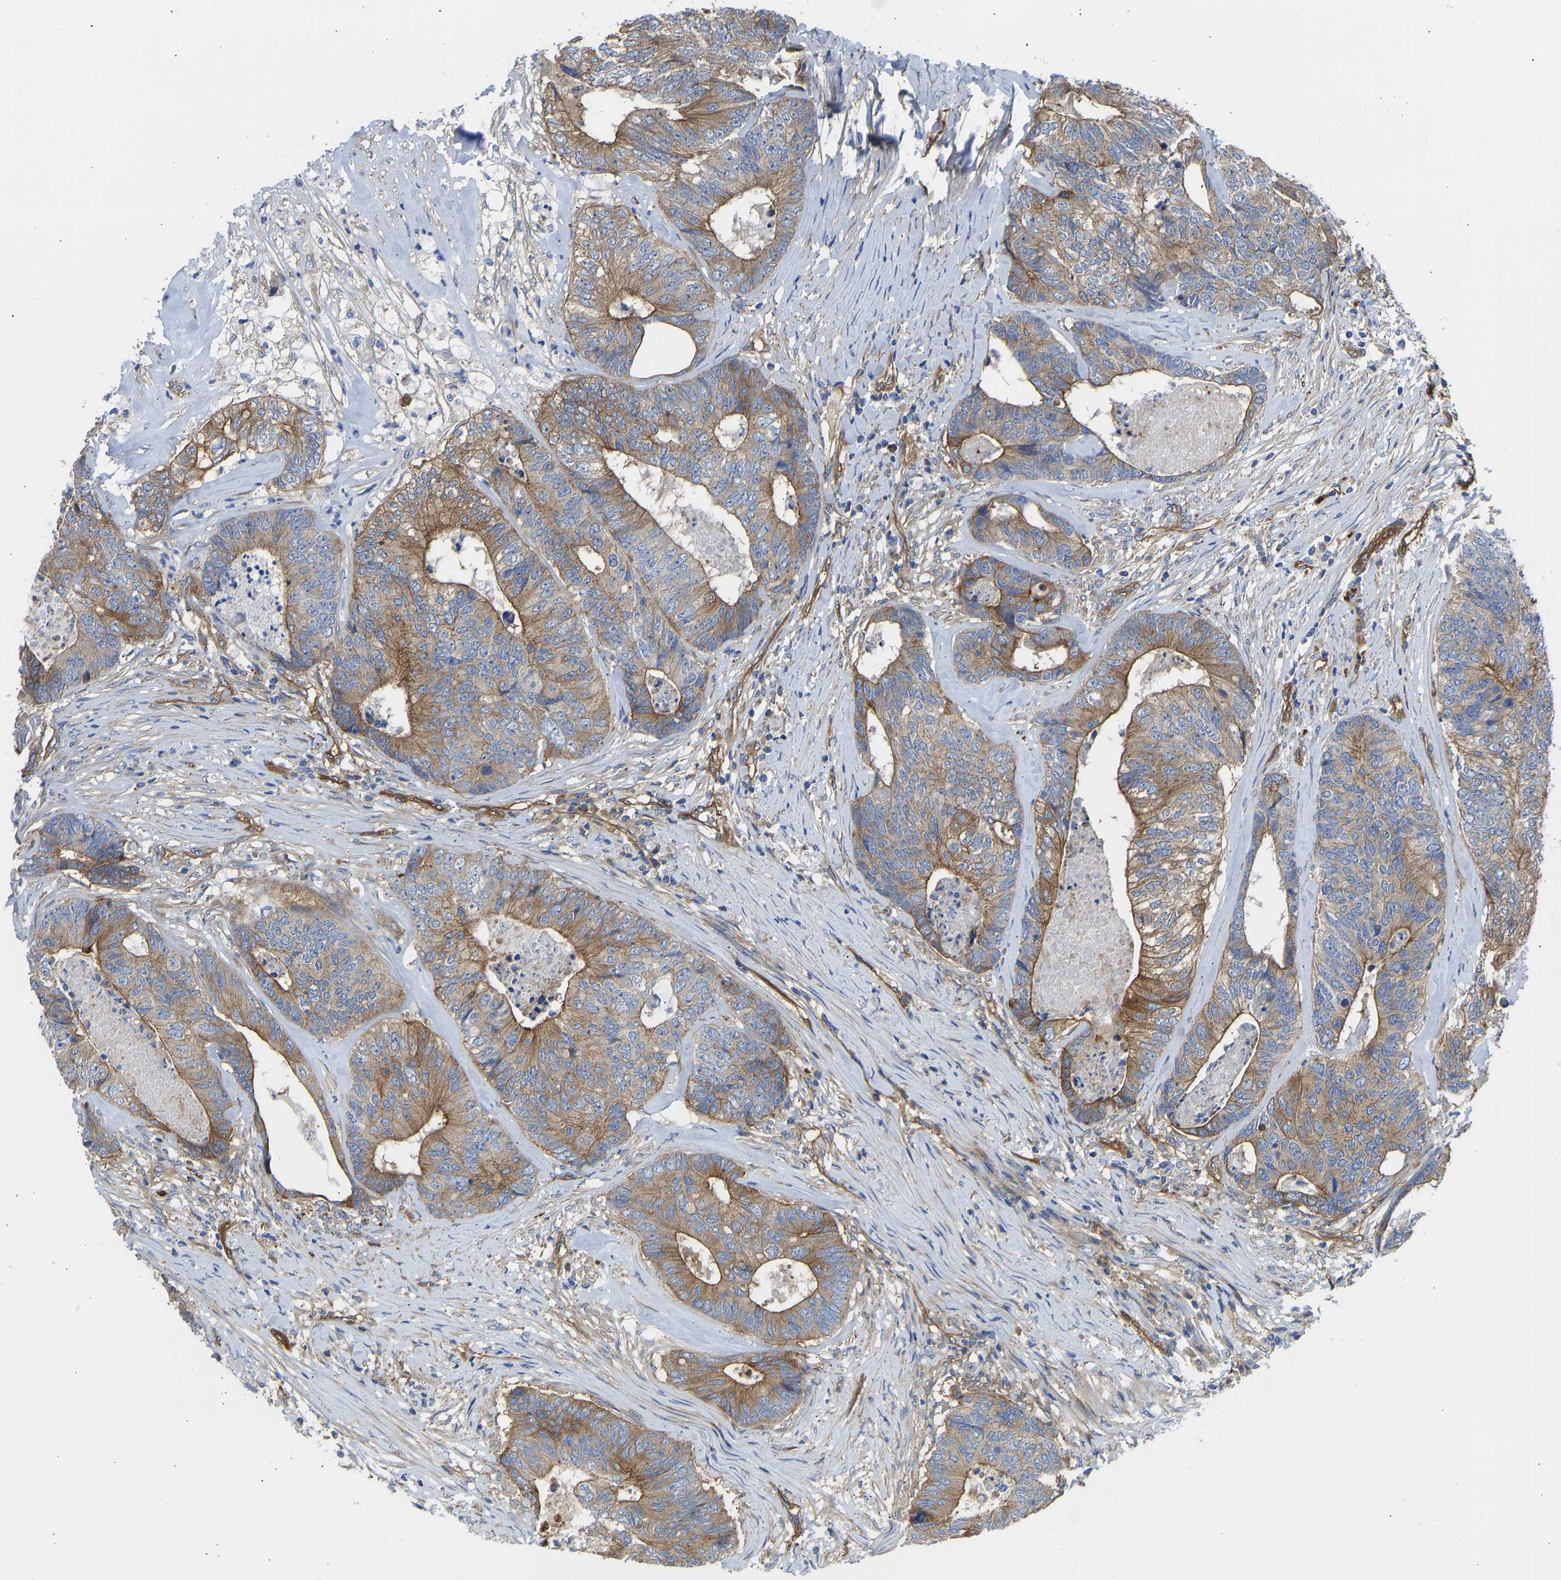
{"staining": {"intensity": "moderate", "quantity": ">75%", "location": "cytoplasmic/membranous"}, "tissue": "colorectal cancer", "cell_type": "Tumor cells", "image_type": "cancer", "snomed": [{"axis": "morphology", "description": "Adenocarcinoma, NOS"}, {"axis": "topography", "description": "Colon"}], "caption": "IHC micrograph of neoplastic tissue: human colorectal adenocarcinoma stained using IHC displays medium levels of moderate protein expression localized specifically in the cytoplasmic/membranous of tumor cells, appearing as a cytoplasmic/membranous brown color.", "gene": "MYO1C", "patient": {"sex": "female", "age": 67}}